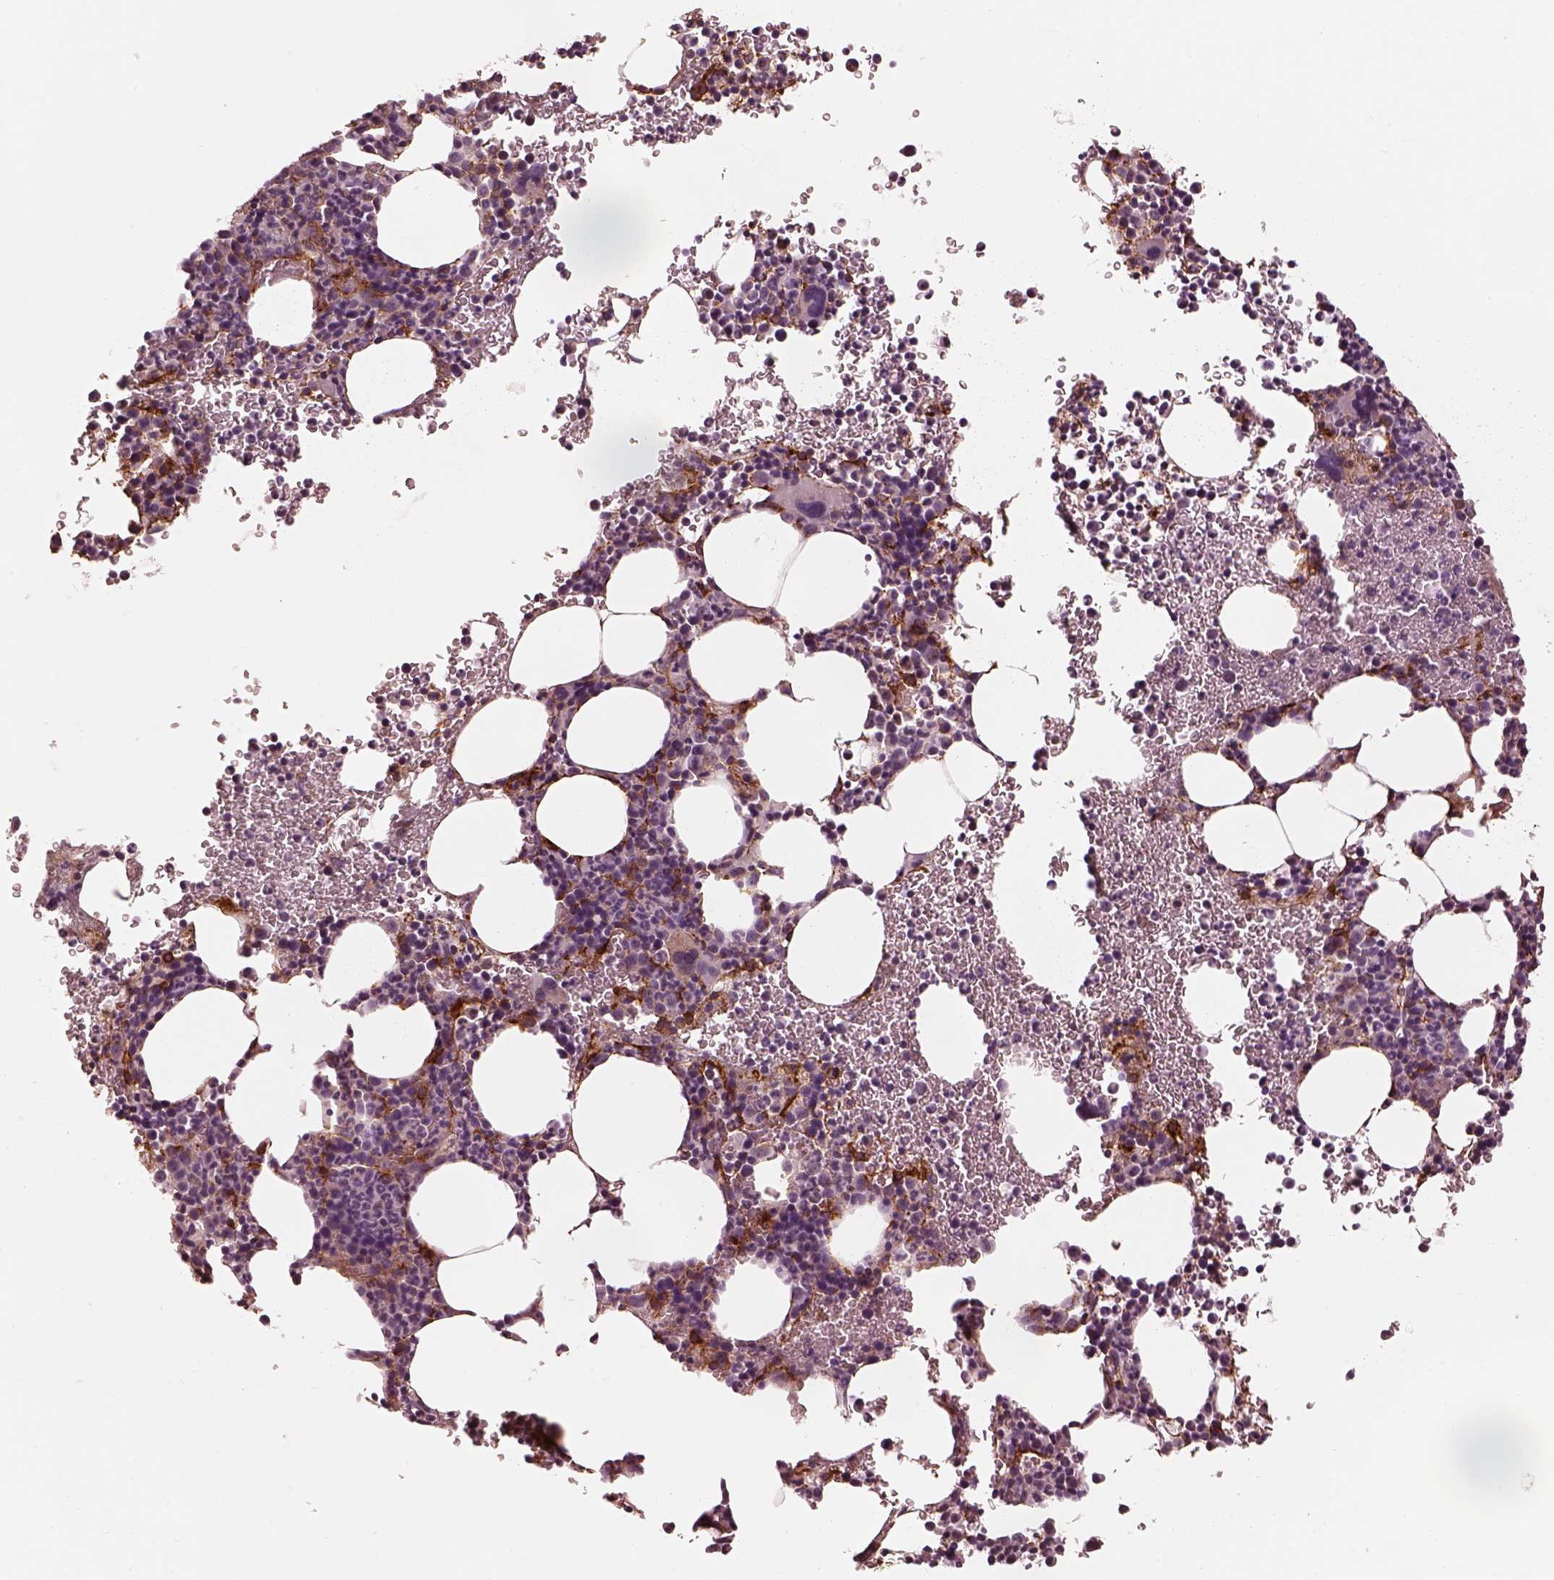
{"staining": {"intensity": "strong", "quantity": "<25%", "location": "cytoplasmic/membranous"}, "tissue": "bone marrow", "cell_type": "Hematopoietic cells", "image_type": "normal", "snomed": [{"axis": "morphology", "description": "Normal tissue, NOS"}, {"axis": "topography", "description": "Bone marrow"}], "caption": "DAB immunohistochemical staining of unremarkable human bone marrow reveals strong cytoplasmic/membranous protein positivity in about <25% of hematopoietic cells. The protein is shown in brown color, while the nuclei are stained blue.", "gene": "KCNA2", "patient": {"sex": "male", "age": 81}}